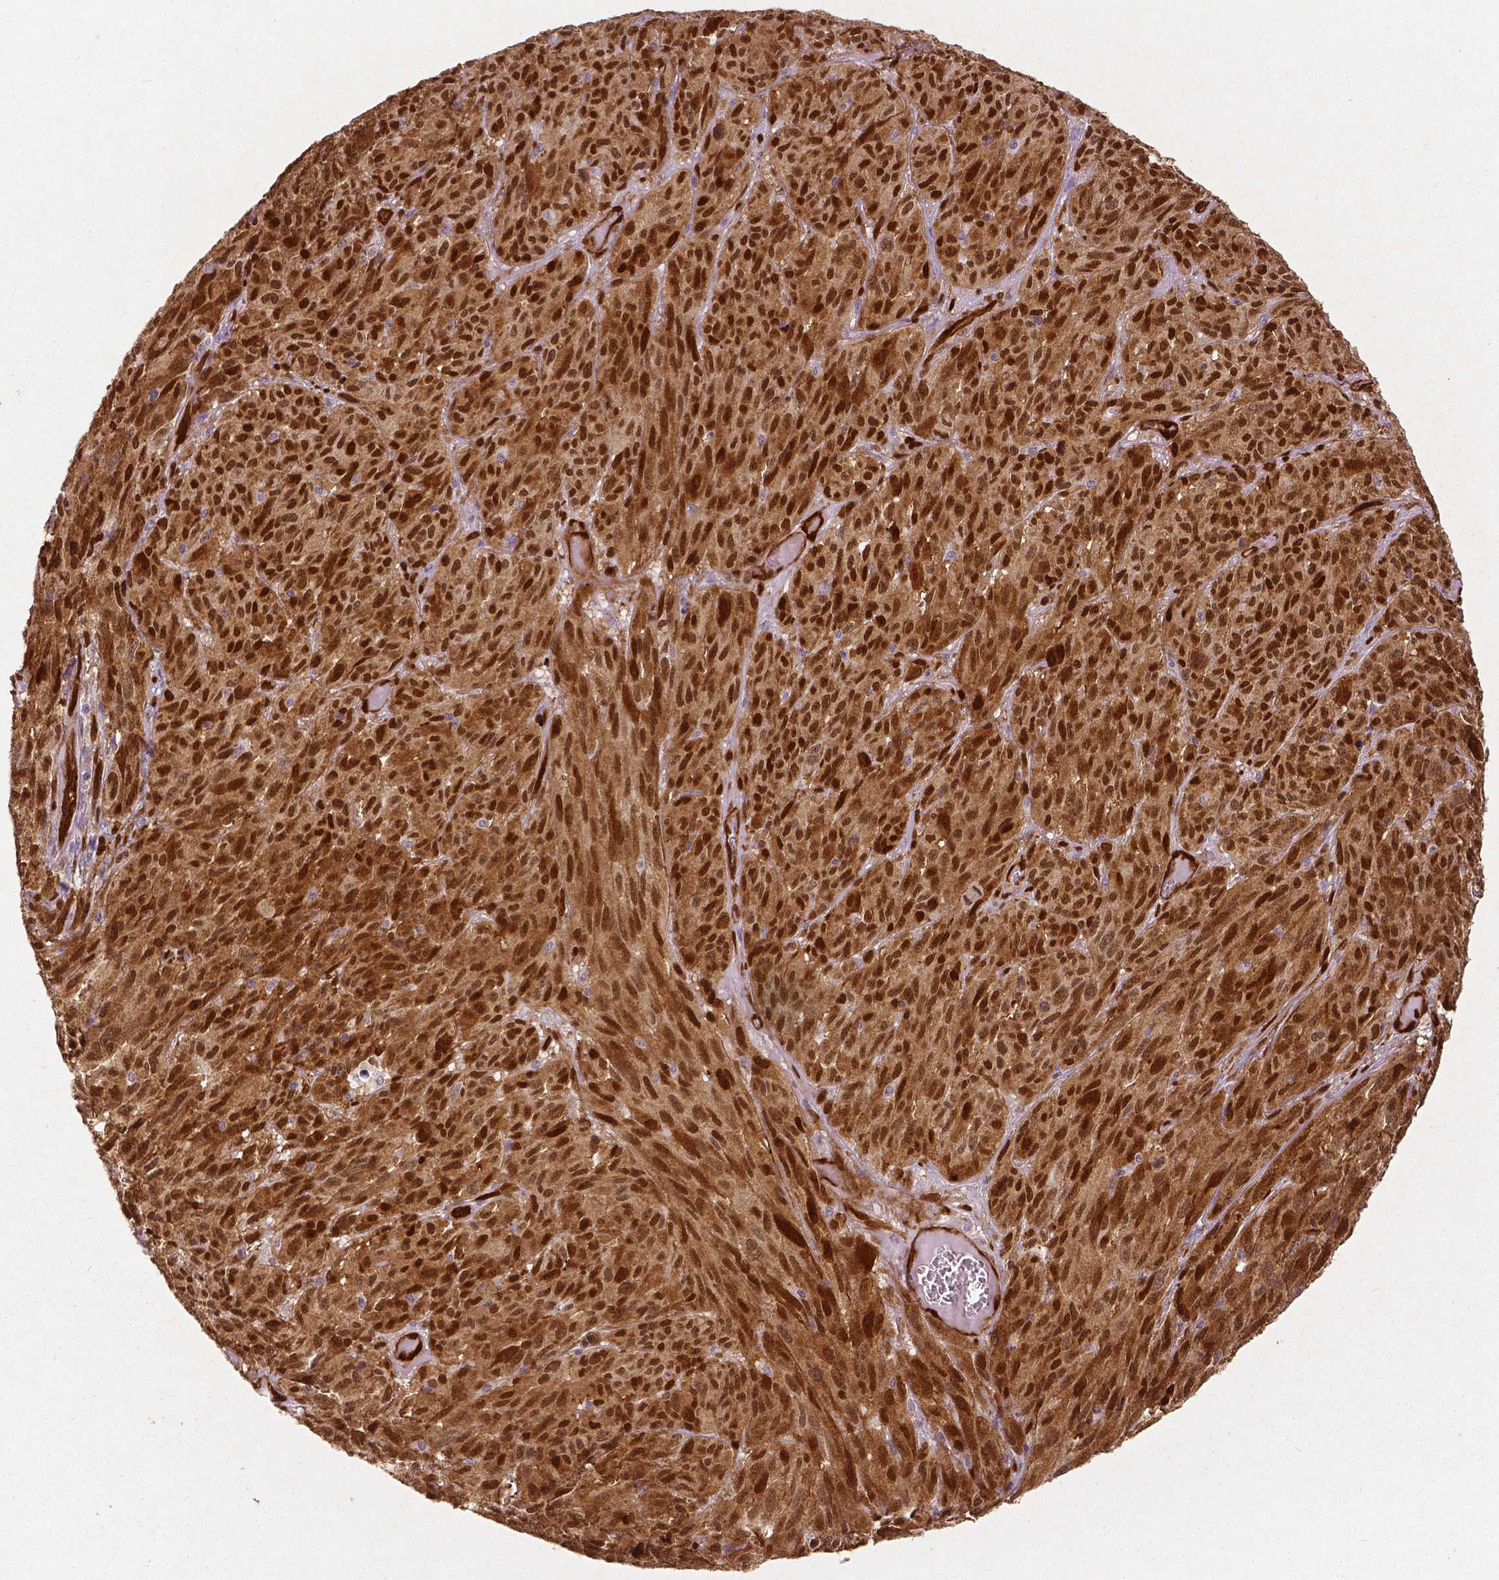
{"staining": {"intensity": "moderate", "quantity": ">75%", "location": "cytoplasmic/membranous,nuclear"}, "tissue": "melanoma", "cell_type": "Tumor cells", "image_type": "cancer", "snomed": [{"axis": "morphology", "description": "Malignant melanoma, NOS"}, {"axis": "topography", "description": "Vulva, labia, clitoris and Bartholin´s gland, NO"}], "caption": "Malignant melanoma was stained to show a protein in brown. There is medium levels of moderate cytoplasmic/membranous and nuclear staining in approximately >75% of tumor cells. The protein is stained brown, and the nuclei are stained in blue (DAB IHC with brightfield microscopy, high magnification).", "gene": "WWTR1", "patient": {"sex": "female", "age": 75}}